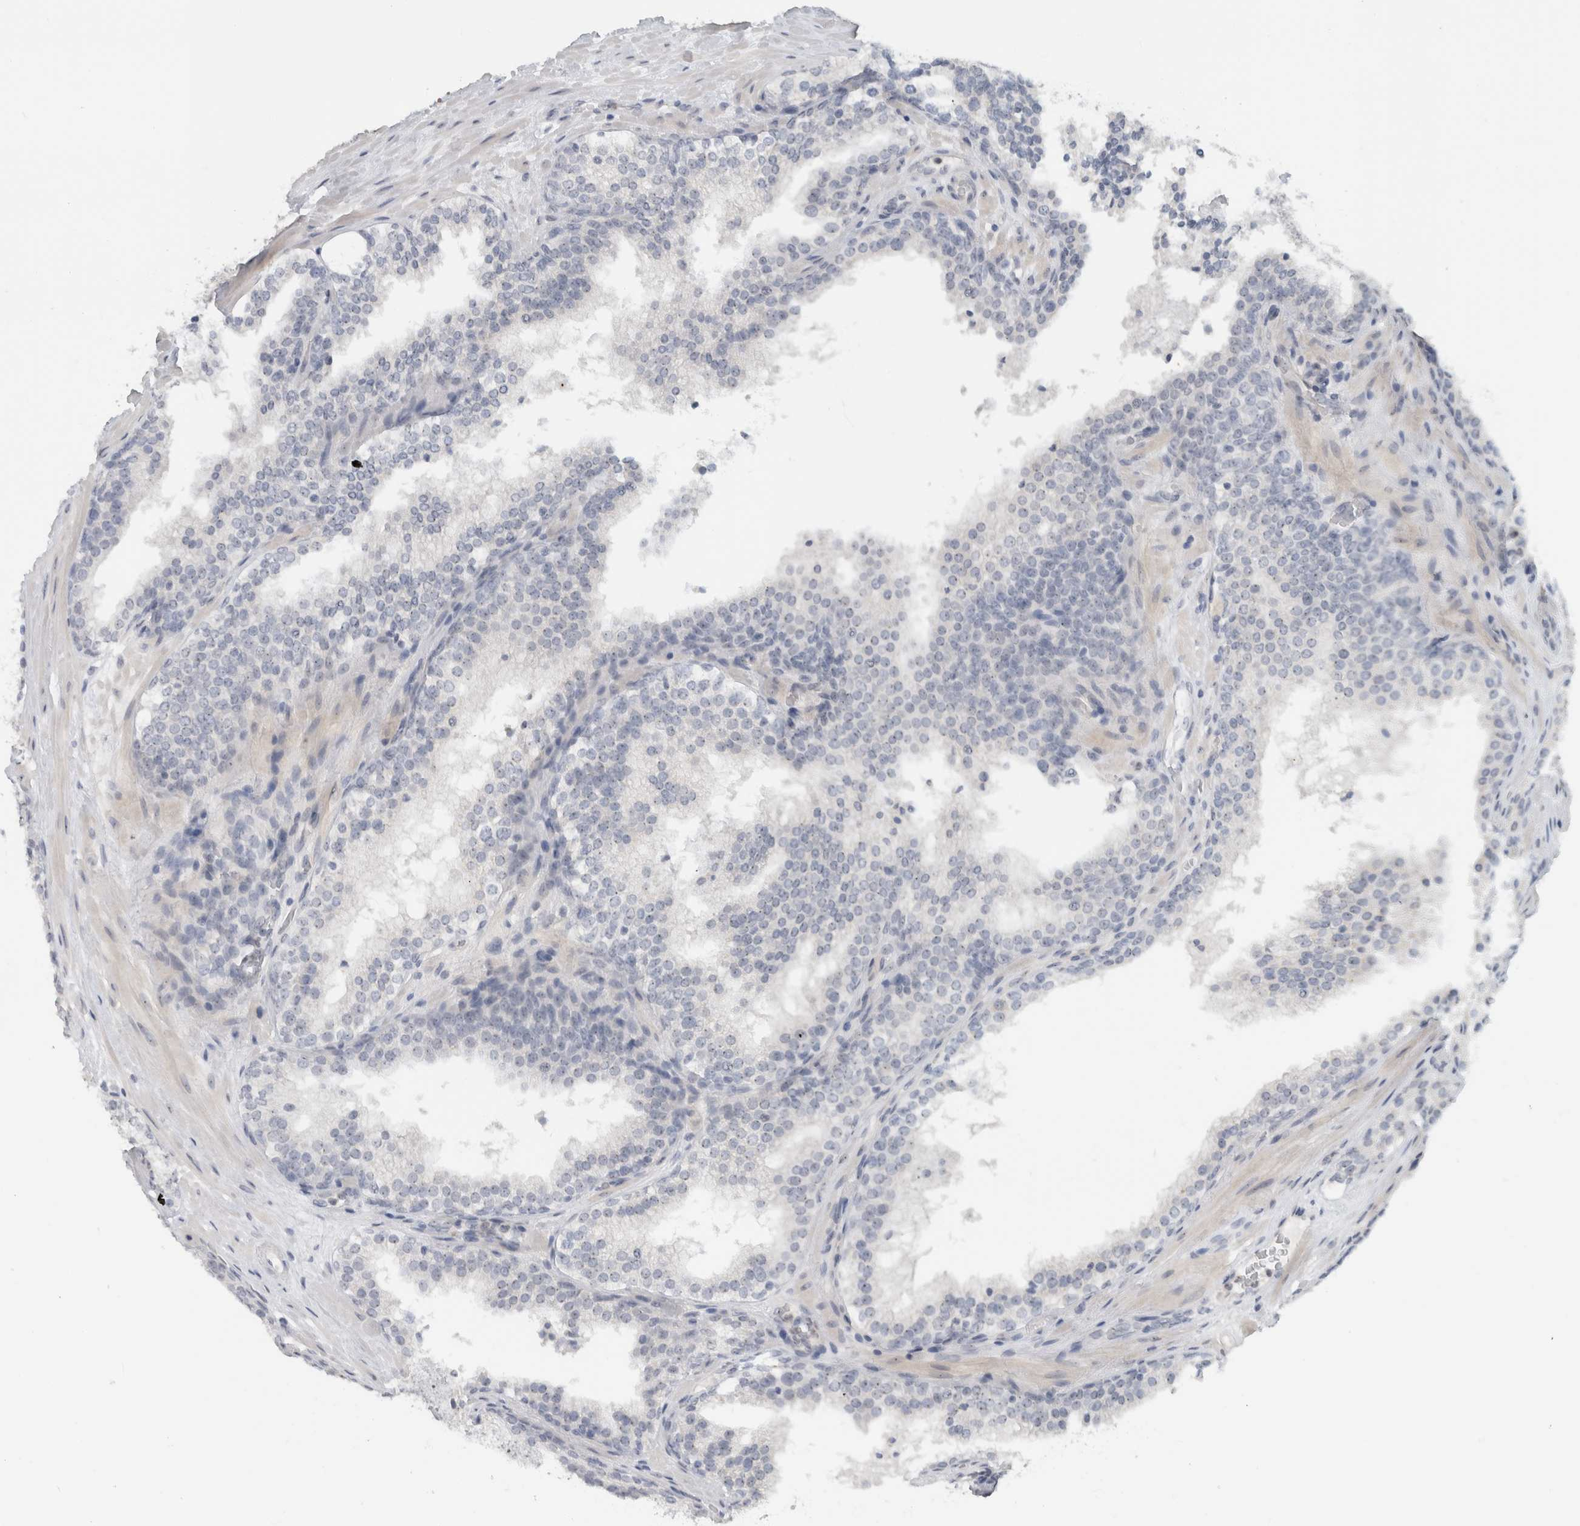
{"staining": {"intensity": "negative", "quantity": "none", "location": "none"}, "tissue": "prostate cancer", "cell_type": "Tumor cells", "image_type": "cancer", "snomed": [{"axis": "morphology", "description": "Adenocarcinoma, High grade"}, {"axis": "topography", "description": "Prostate"}], "caption": "Immunohistochemical staining of human high-grade adenocarcinoma (prostate) shows no significant staining in tumor cells.", "gene": "FMR1NB", "patient": {"sex": "male", "age": 56}}